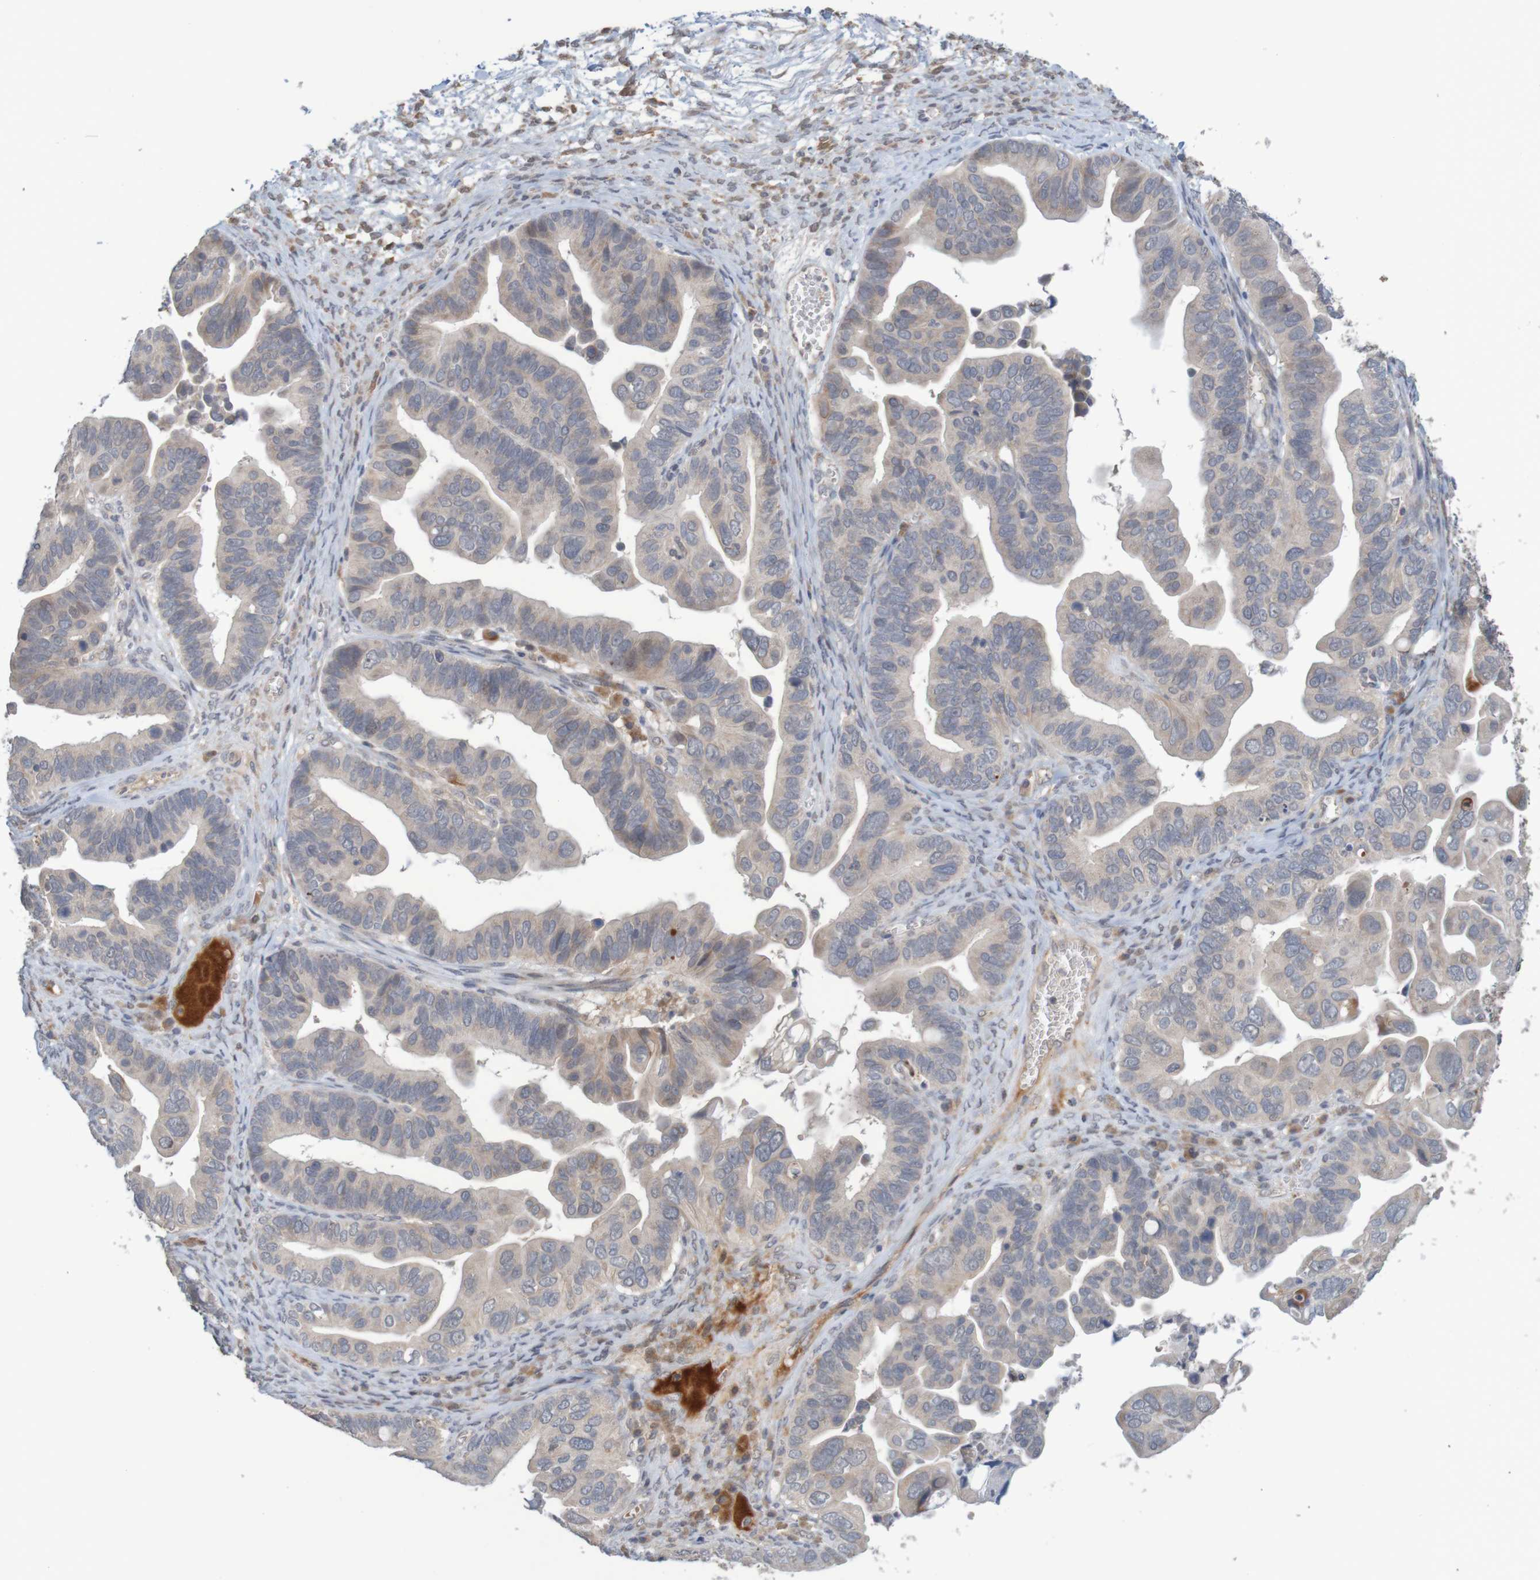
{"staining": {"intensity": "negative", "quantity": "none", "location": "none"}, "tissue": "ovarian cancer", "cell_type": "Tumor cells", "image_type": "cancer", "snomed": [{"axis": "morphology", "description": "Cystadenocarcinoma, serous, NOS"}, {"axis": "topography", "description": "Ovary"}], "caption": "Ovarian cancer was stained to show a protein in brown. There is no significant expression in tumor cells. (DAB IHC visualized using brightfield microscopy, high magnification).", "gene": "ANKK1", "patient": {"sex": "female", "age": 56}}